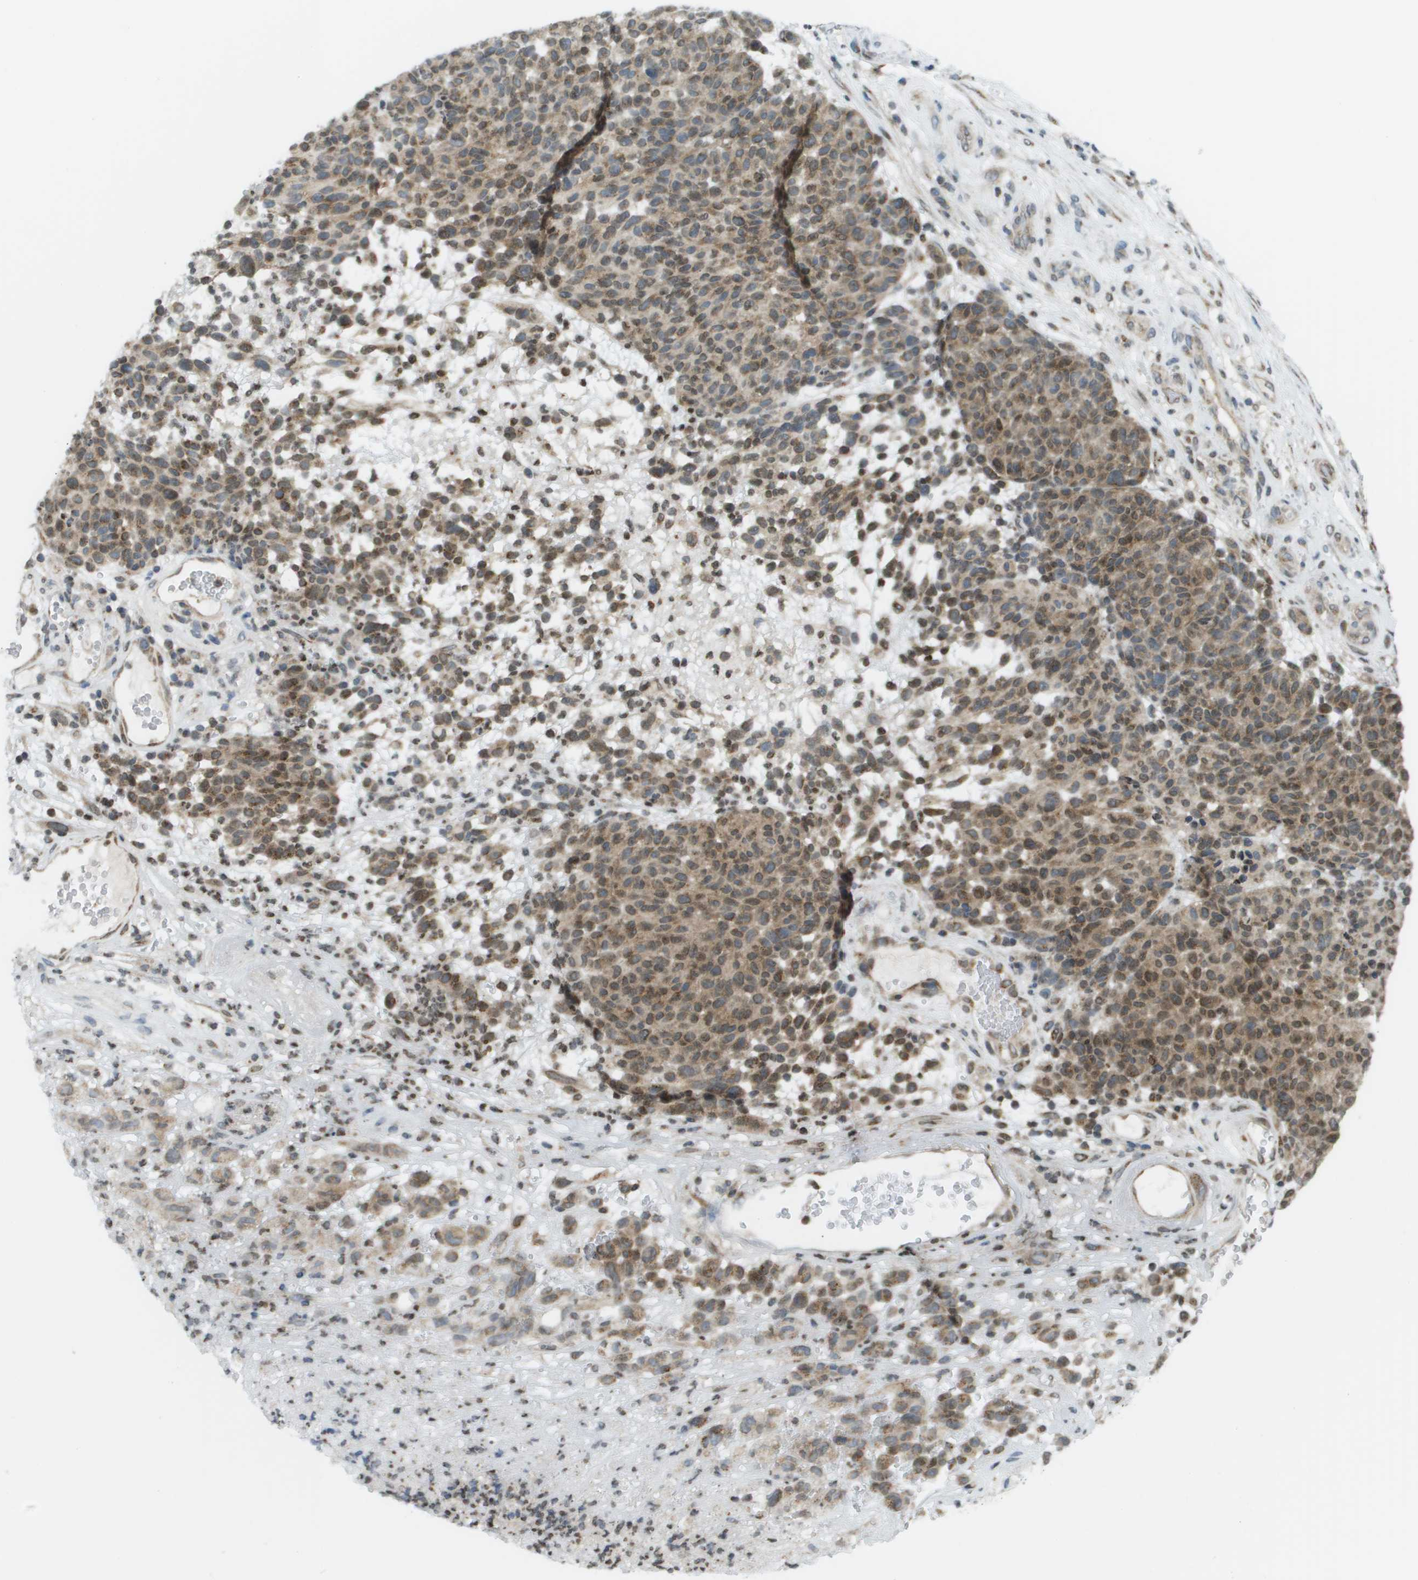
{"staining": {"intensity": "moderate", "quantity": ">75%", "location": "cytoplasmic/membranous,nuclear"}, "tissue": "melanoma", "cell_type": "Tumor cells", "image_type": "cancer", "snomed": [{"axis": "morphology", "description": "Malignant melanoma, NOS"}, {"axis": "topography", "description": "Skin"}], "caption": "Immunohistochemistry (IHC) of human malignant melanoma shows medium levels of moderate cytoplasmic/membranous and nuclear positivity in approximately >75% of tumor cells. (DAB IHC with brightfield microscopy, high magnification).", "gene": "EVC", "patient": {"sex": "male", "age": 59}}